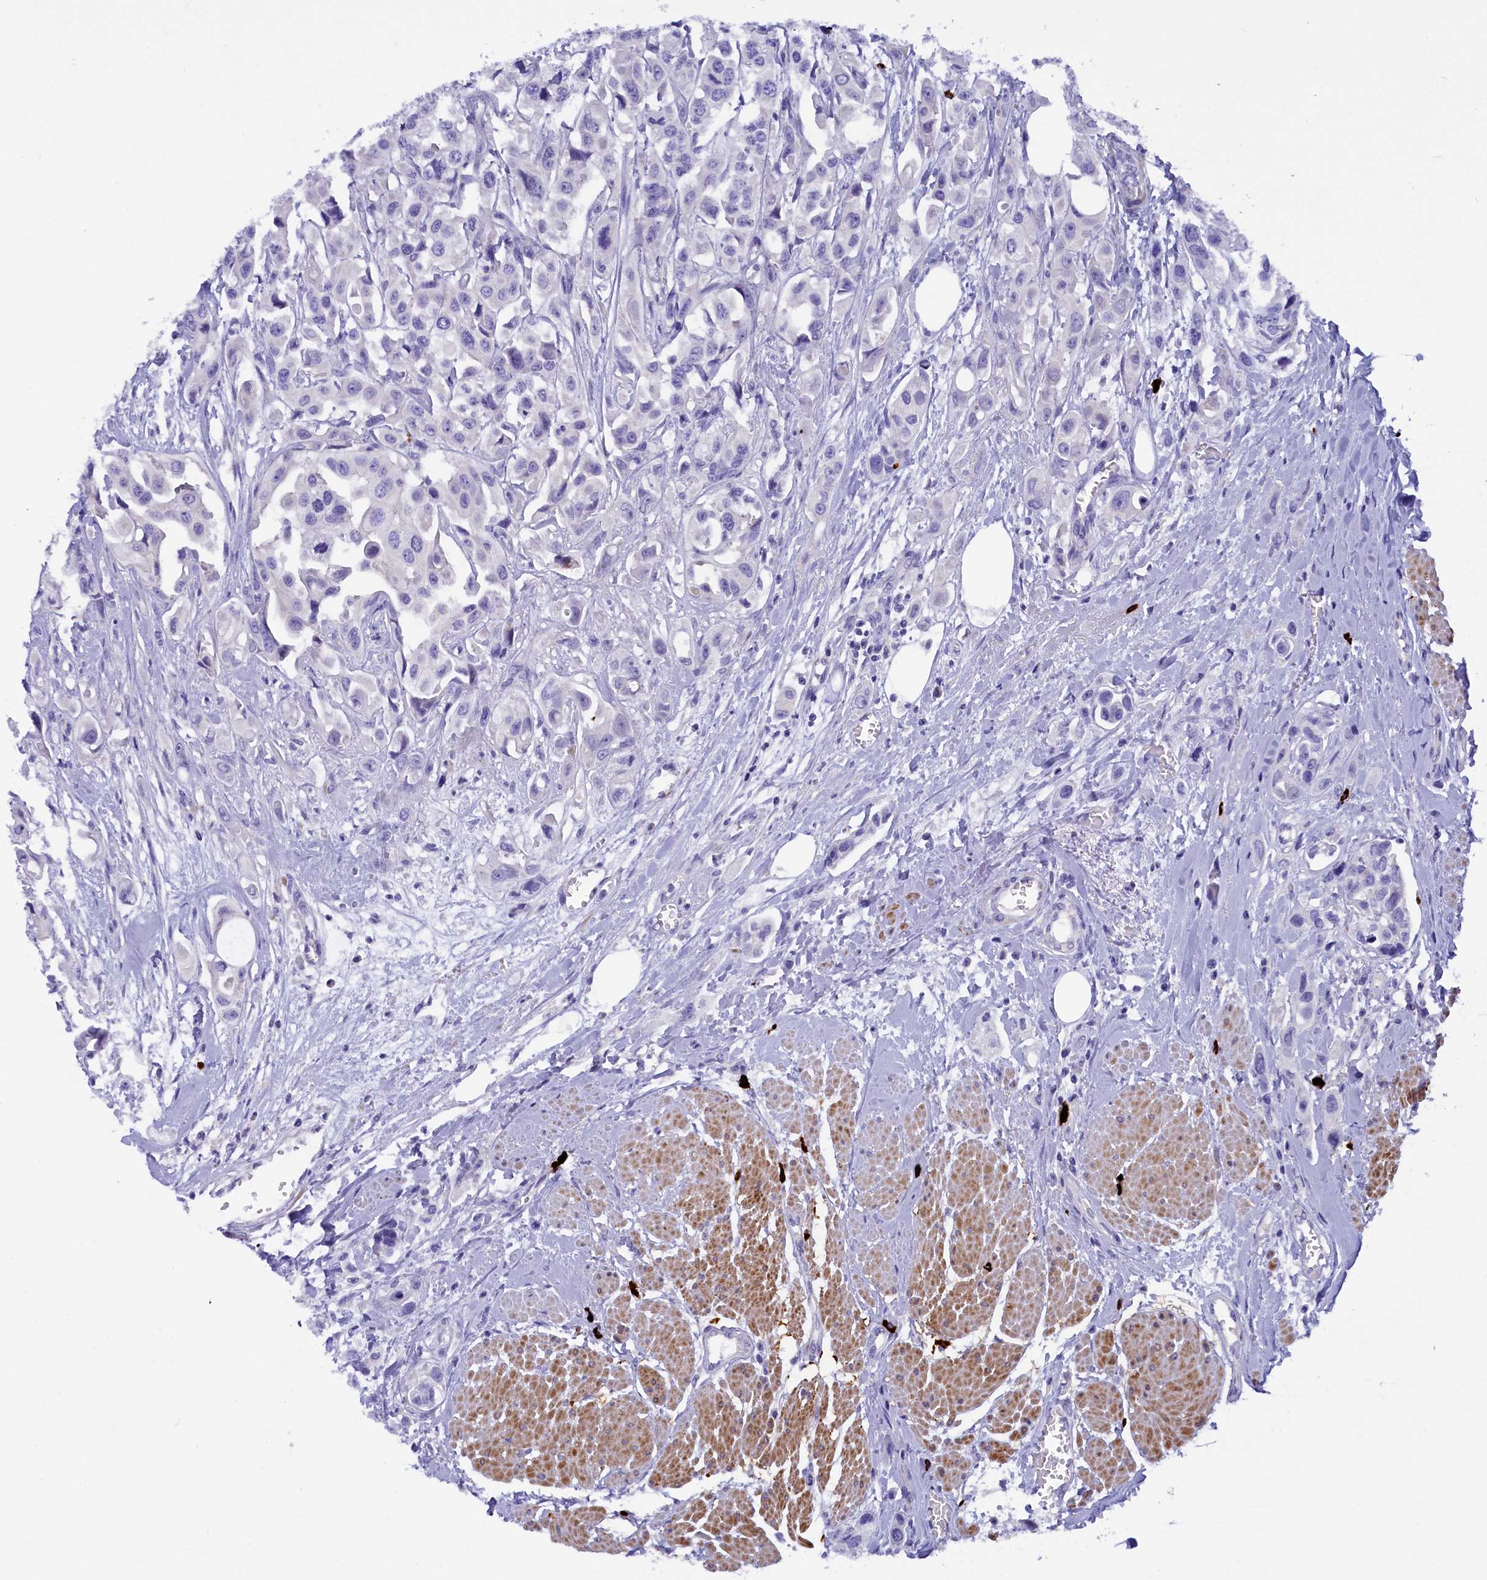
{"staining": {"intensity": "negative", "quantity": "none", "location": "none"}, "tissue": "urothelial cancer", "cell_type": "Tumor cells", "image_type": "cancer", "snomed": [{"axis": "morphology", "description": "Urothelial carcinoma, High grade"}, {"axis": "topography", "description": "Urinary bladder"}], "caption": "Immunohistochemical staining of human high-grade urothelial carcinoma demonstrates no significant expression in tumor cells.", "gene": "RTTN", "patient": {"sex": "male", "age": 67}}